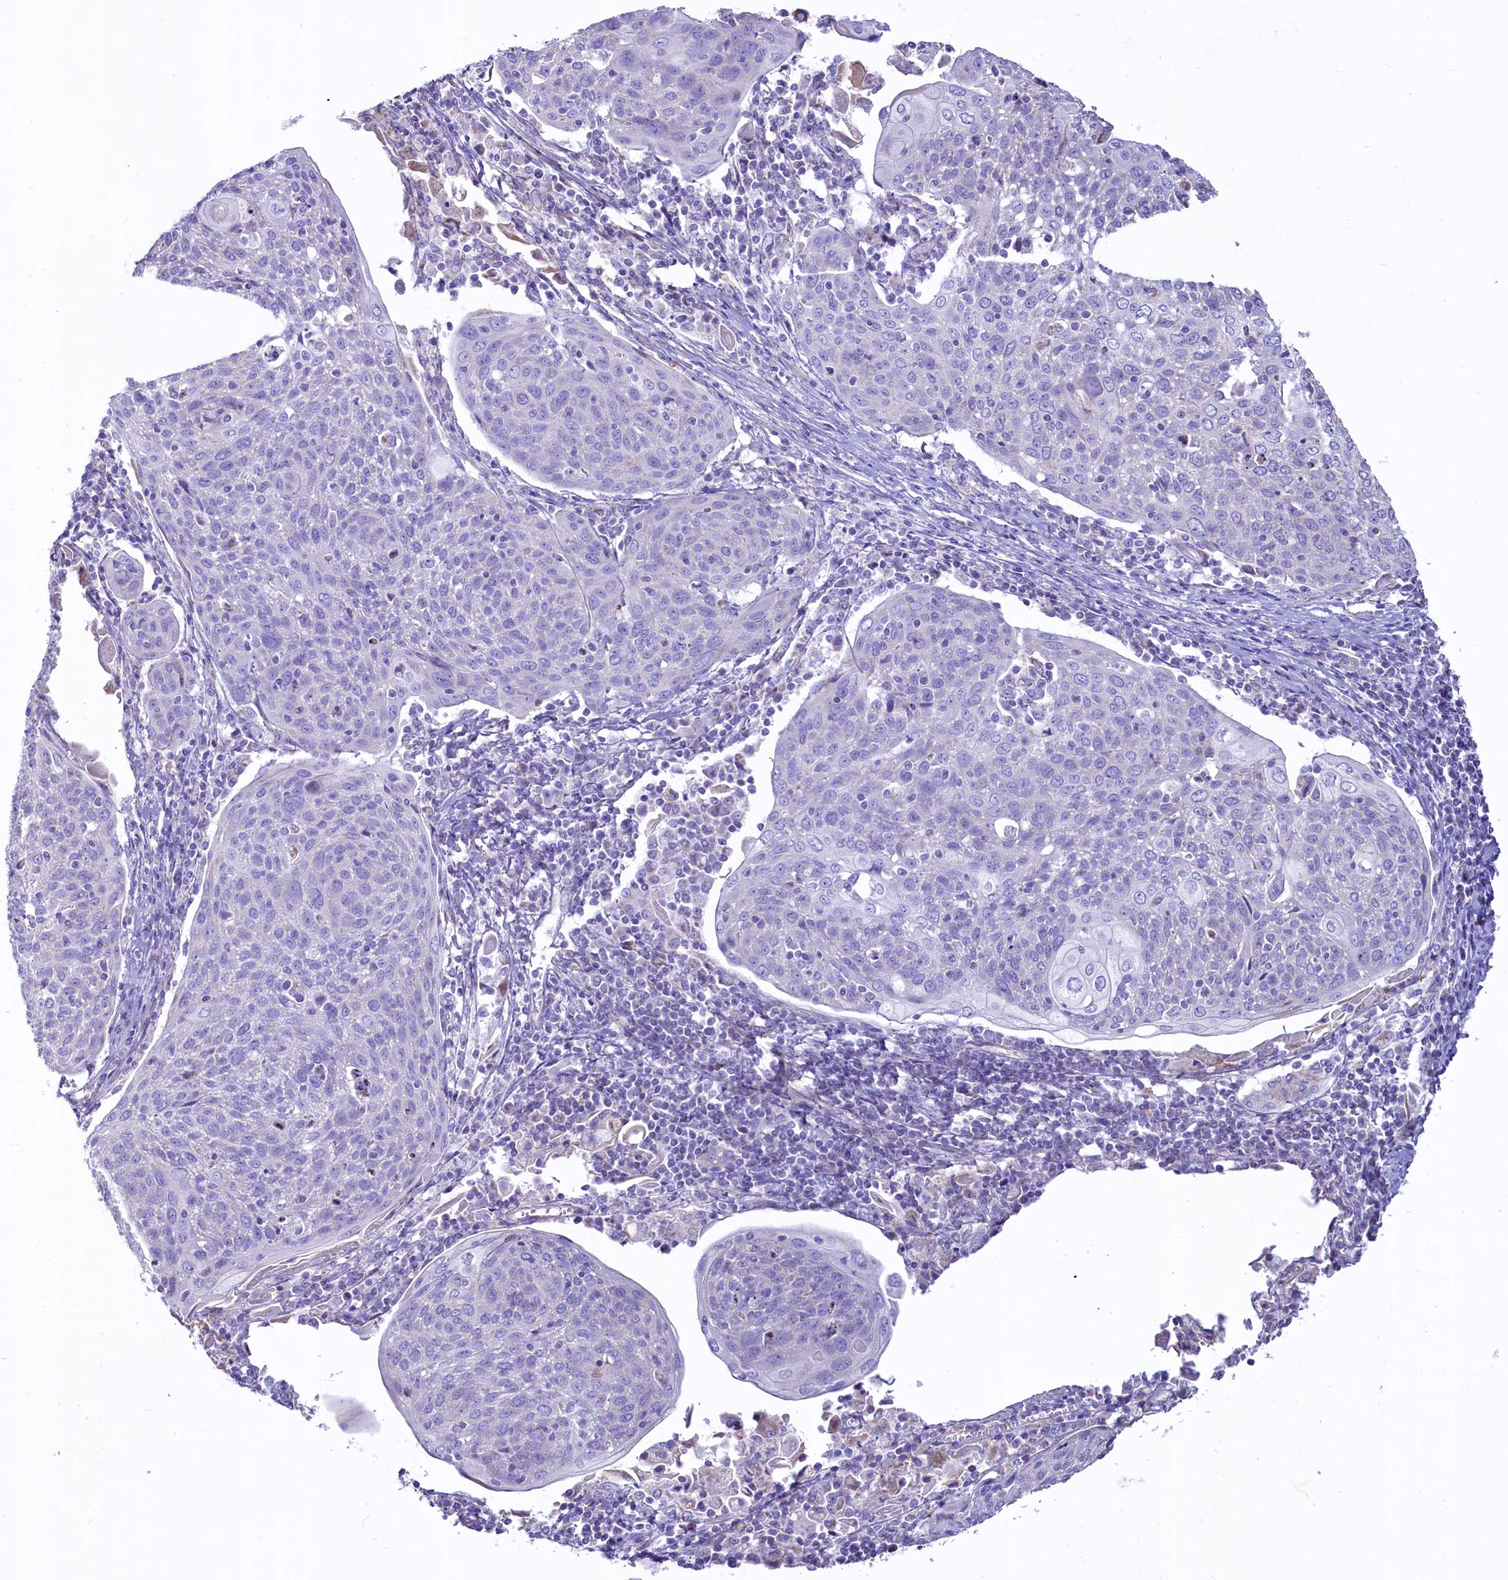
{"staining": {"intensity": "negative", "quantity": "none", "location": "none"}, "tissue": "cervical cancer", "cell_type": "Tumor cells", "image_type": "cancer", "snomed": [{"axis": "morphology", "description": "Squamous cell carcinoma, NOS"}, {"axis": "topography", "description": "Cervix"}], "caption": "Protein analysis of squamous cell carcinoma (cervical) displays no significant expression in tumor cells. The staining is performed using DAB brown chromogen with nuclei counter-stained in using hematoxylin.", "gene": "VWCE", "patient": {"sex": "female", "age": 67}}